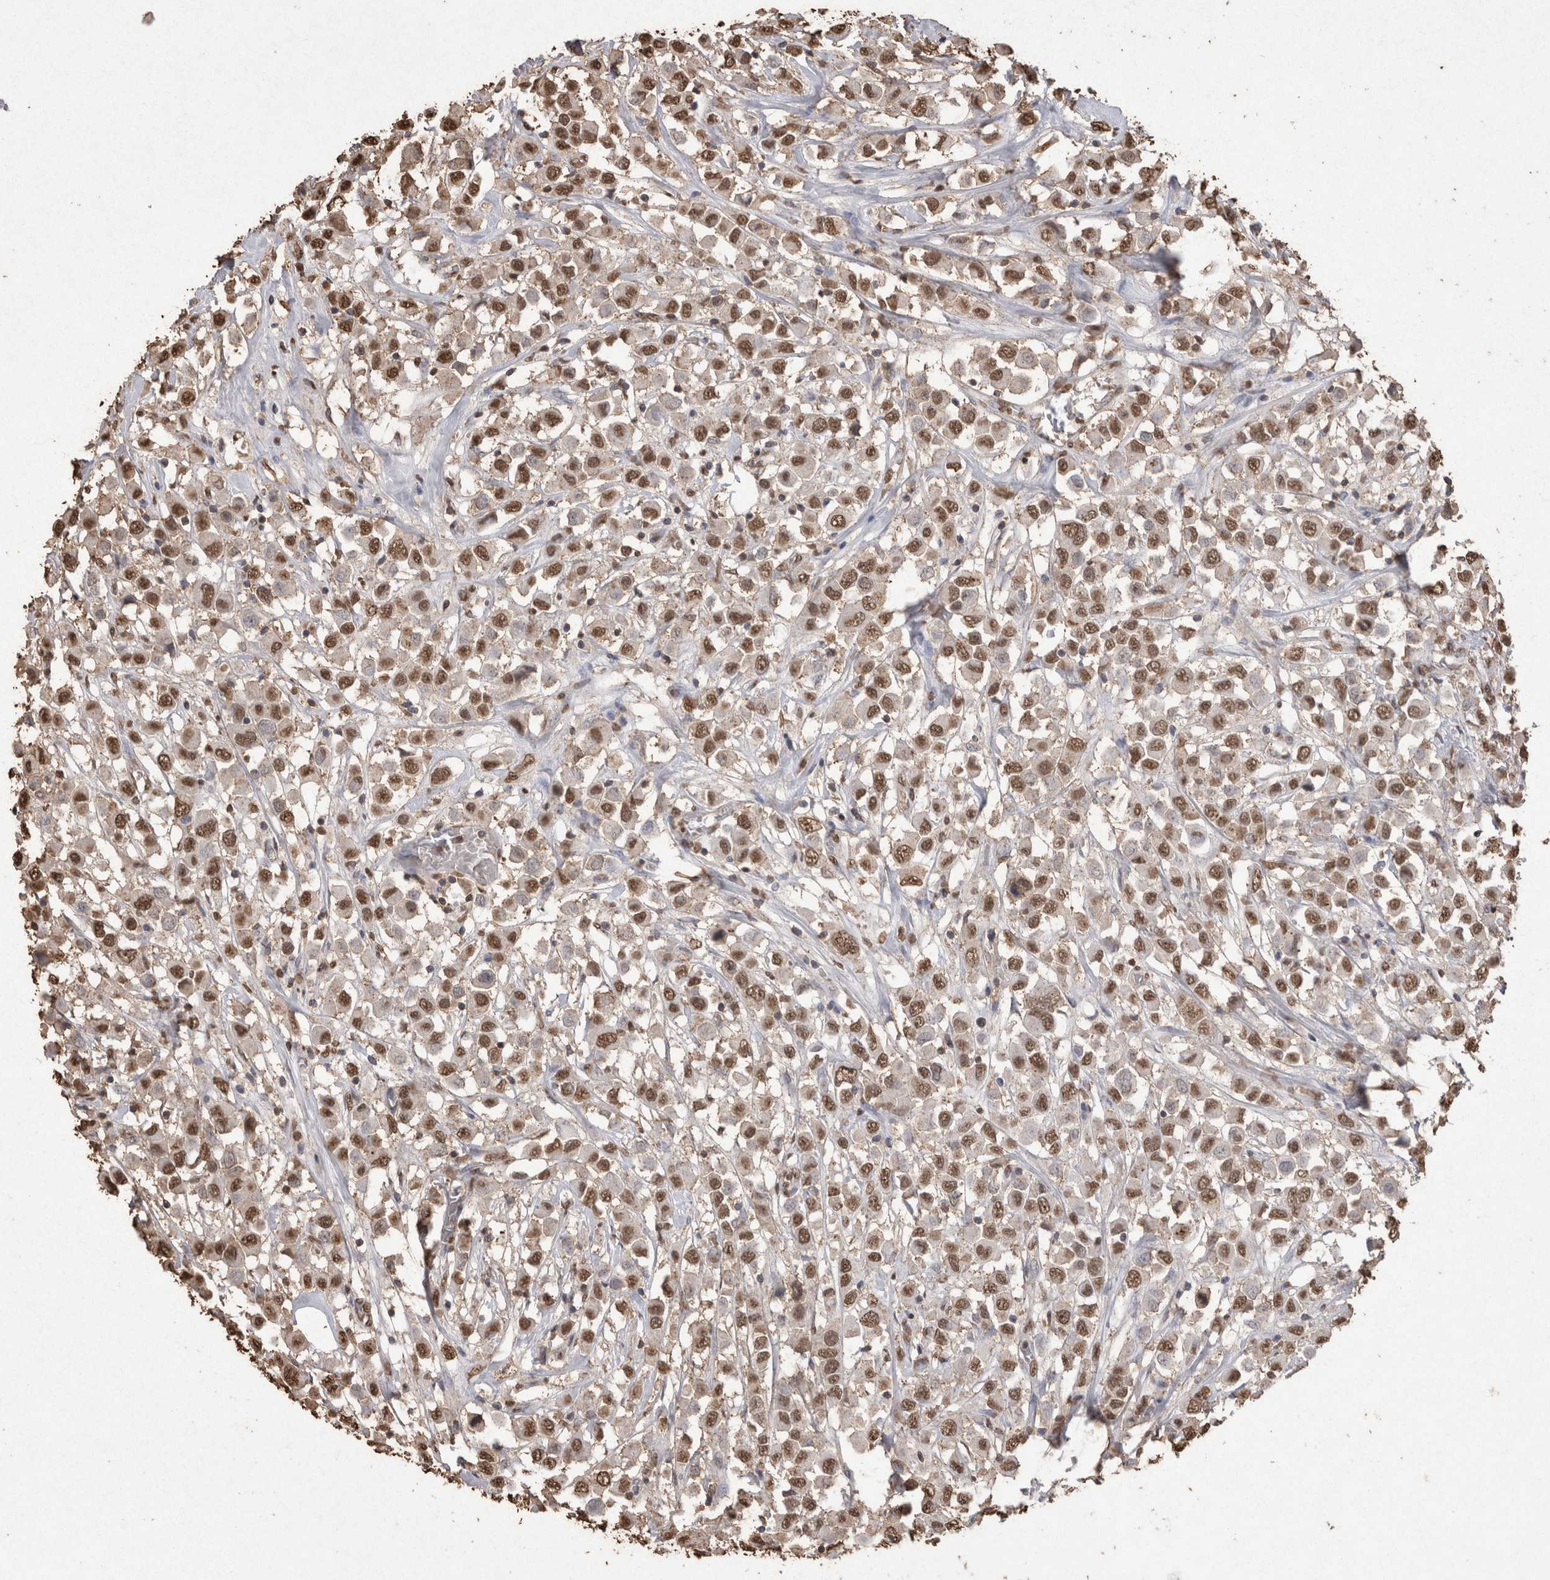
{"staining": {"intensity": "moderate", "quantity": ">75%", "location": "nuclear"}, "tissue": "breast cancer", "cell_type": "Tumor cells", "image_type": "cancer", "snomed": [{"axis": "morphology", "description": "Duct carcinoma"}, {"axis": "topography", "description": "Breast"}], "caption": "Immunohistochemical staining of human breast intraductal carcinoma displays medium levels of moderate nuclear protein staining in approximately >75% of tumor cells.", "gene": "POU5F1", "patient": {"sex": "female", "age": 61}}